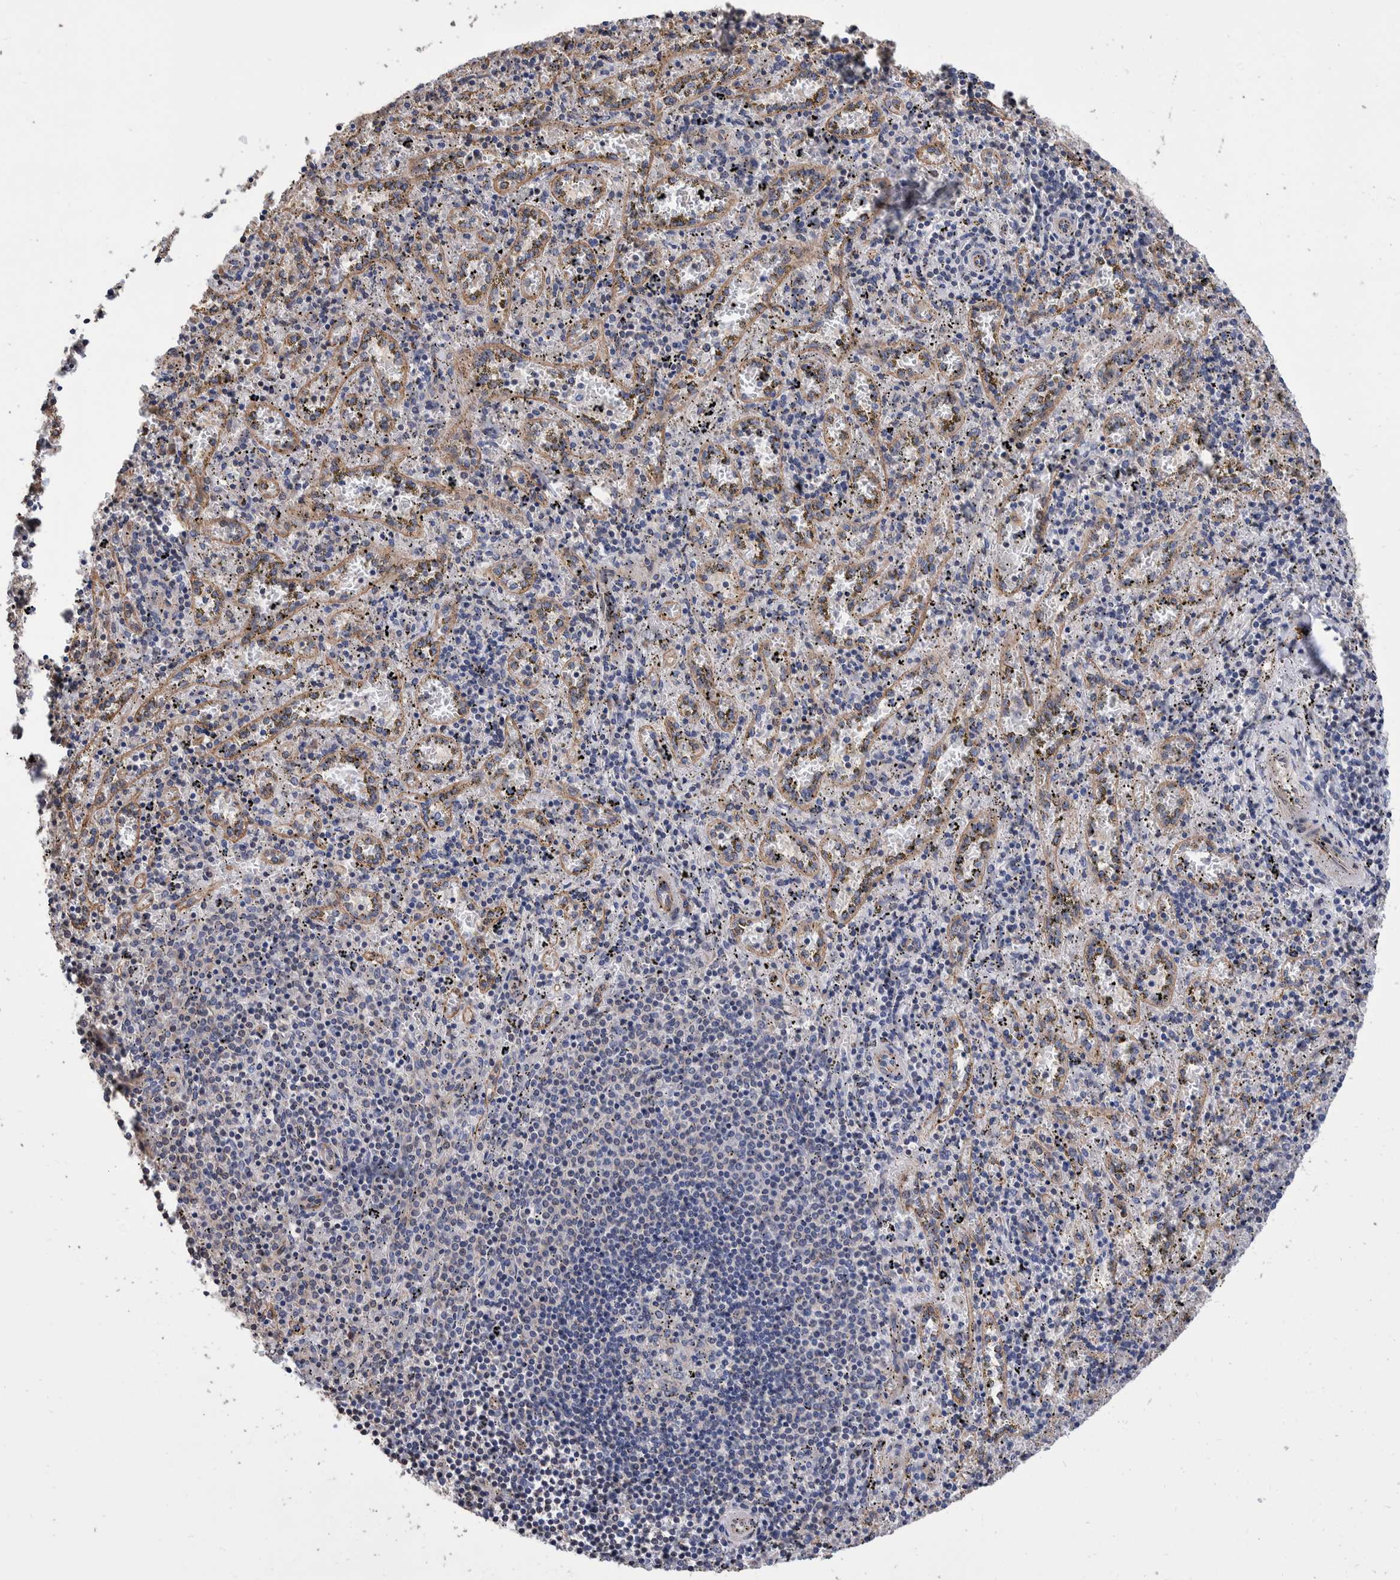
{"staining": {"intensity": "negative", "quantity": "none", "location": "none"}, "tissue": "spleen", "cell_type": "Cells in red pulp", "image_type": "normal", "snomed": [{"axis": "morphology", "description": "Normal tissue, NOS"}, {"axis": "topography", "description": "Spleen"}], "caption": "Protein analysis of unremarkable spleen demonstrates no significant positivity in cells in red pulp.", "gene": "SLC45A4", "patient": {"sex": "male", "age": 11}}